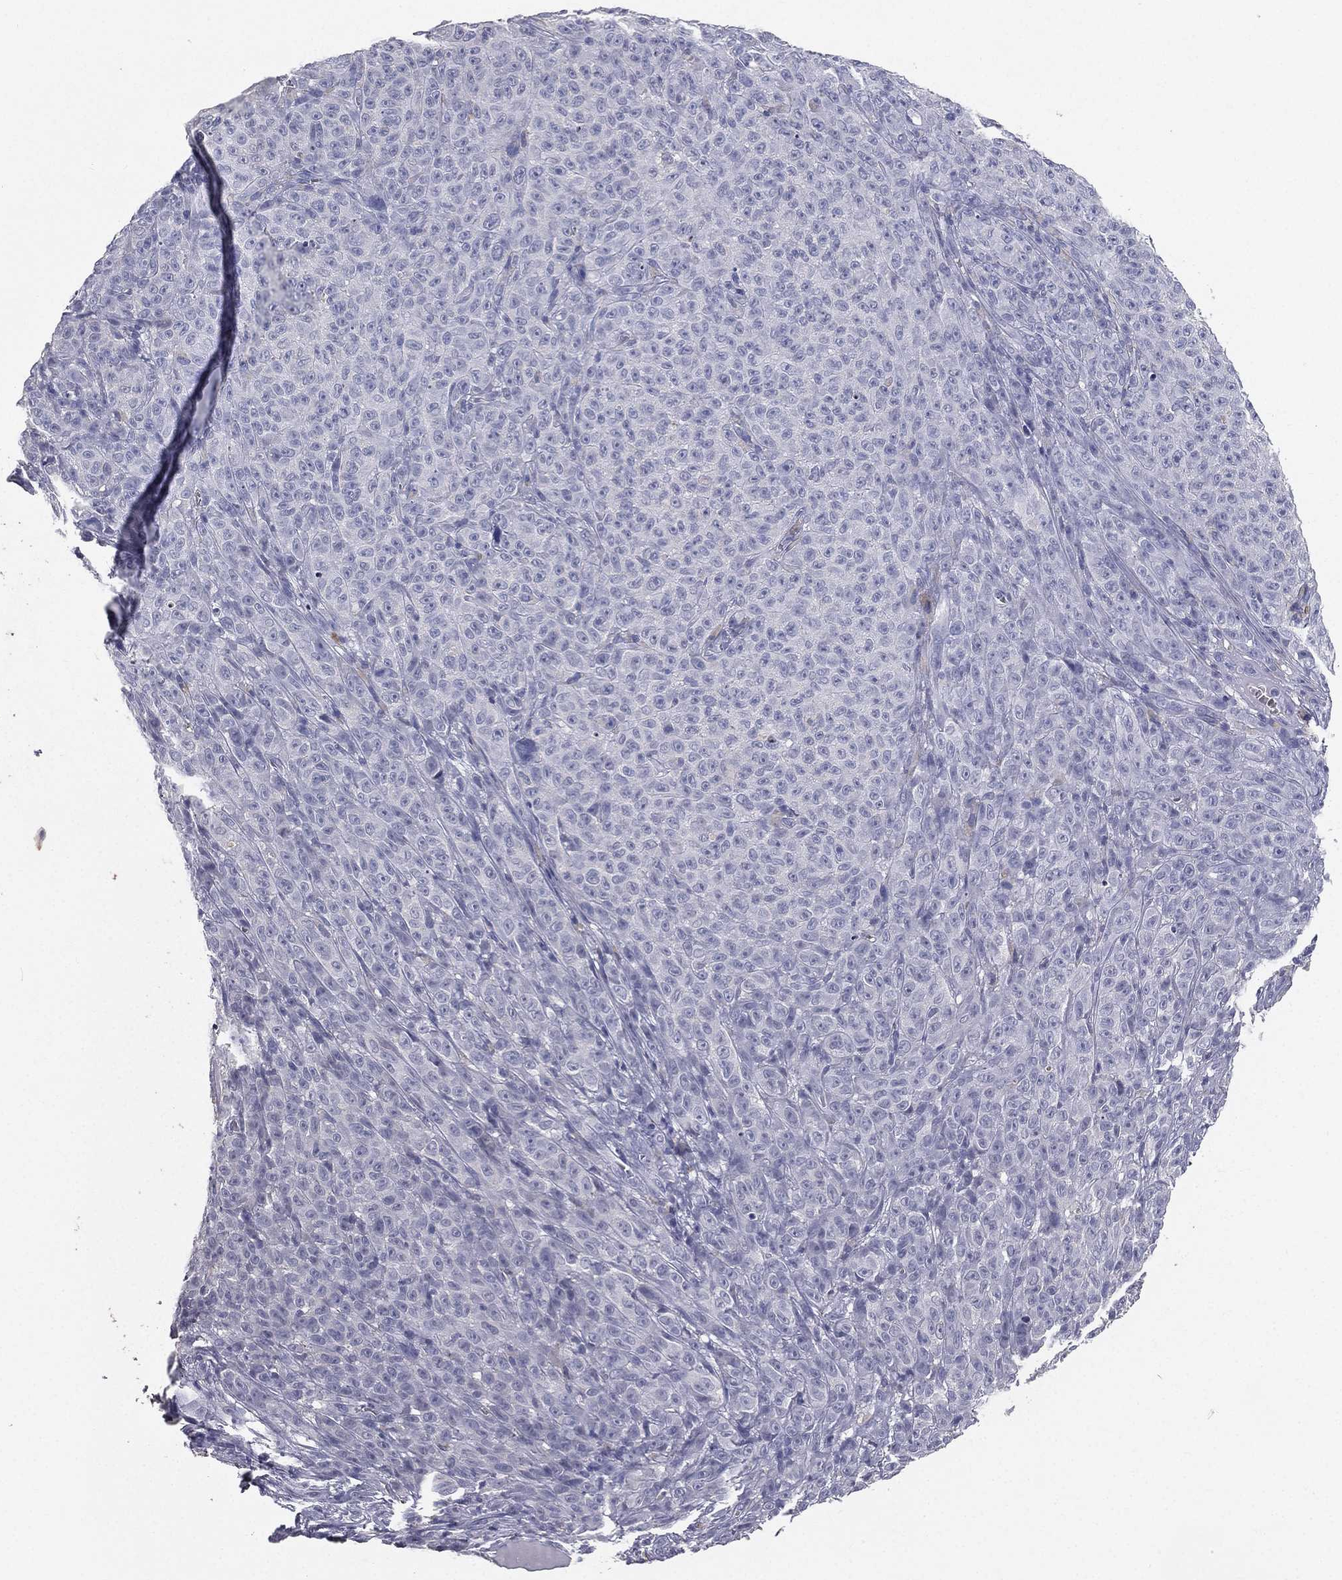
{"staining": {"intensity": "negative", "quantity": "none", "location": "none"}, "tissue": "melanoma", "cell_type": "Tumor cells", "image_type": "cancer", "snomed": [{"axis": "morphology", "description": "Malignant melanoma, NOS"}, {"axis": "topography", "description": "Skin"}], "caption": "IHC micrograph of neoplastic tissue: human melanoma stained with DAB exhibits no significant protein staining in tumor cells.", "gene": "ESX1", "patient": {"sex": "female", "age": 82}}